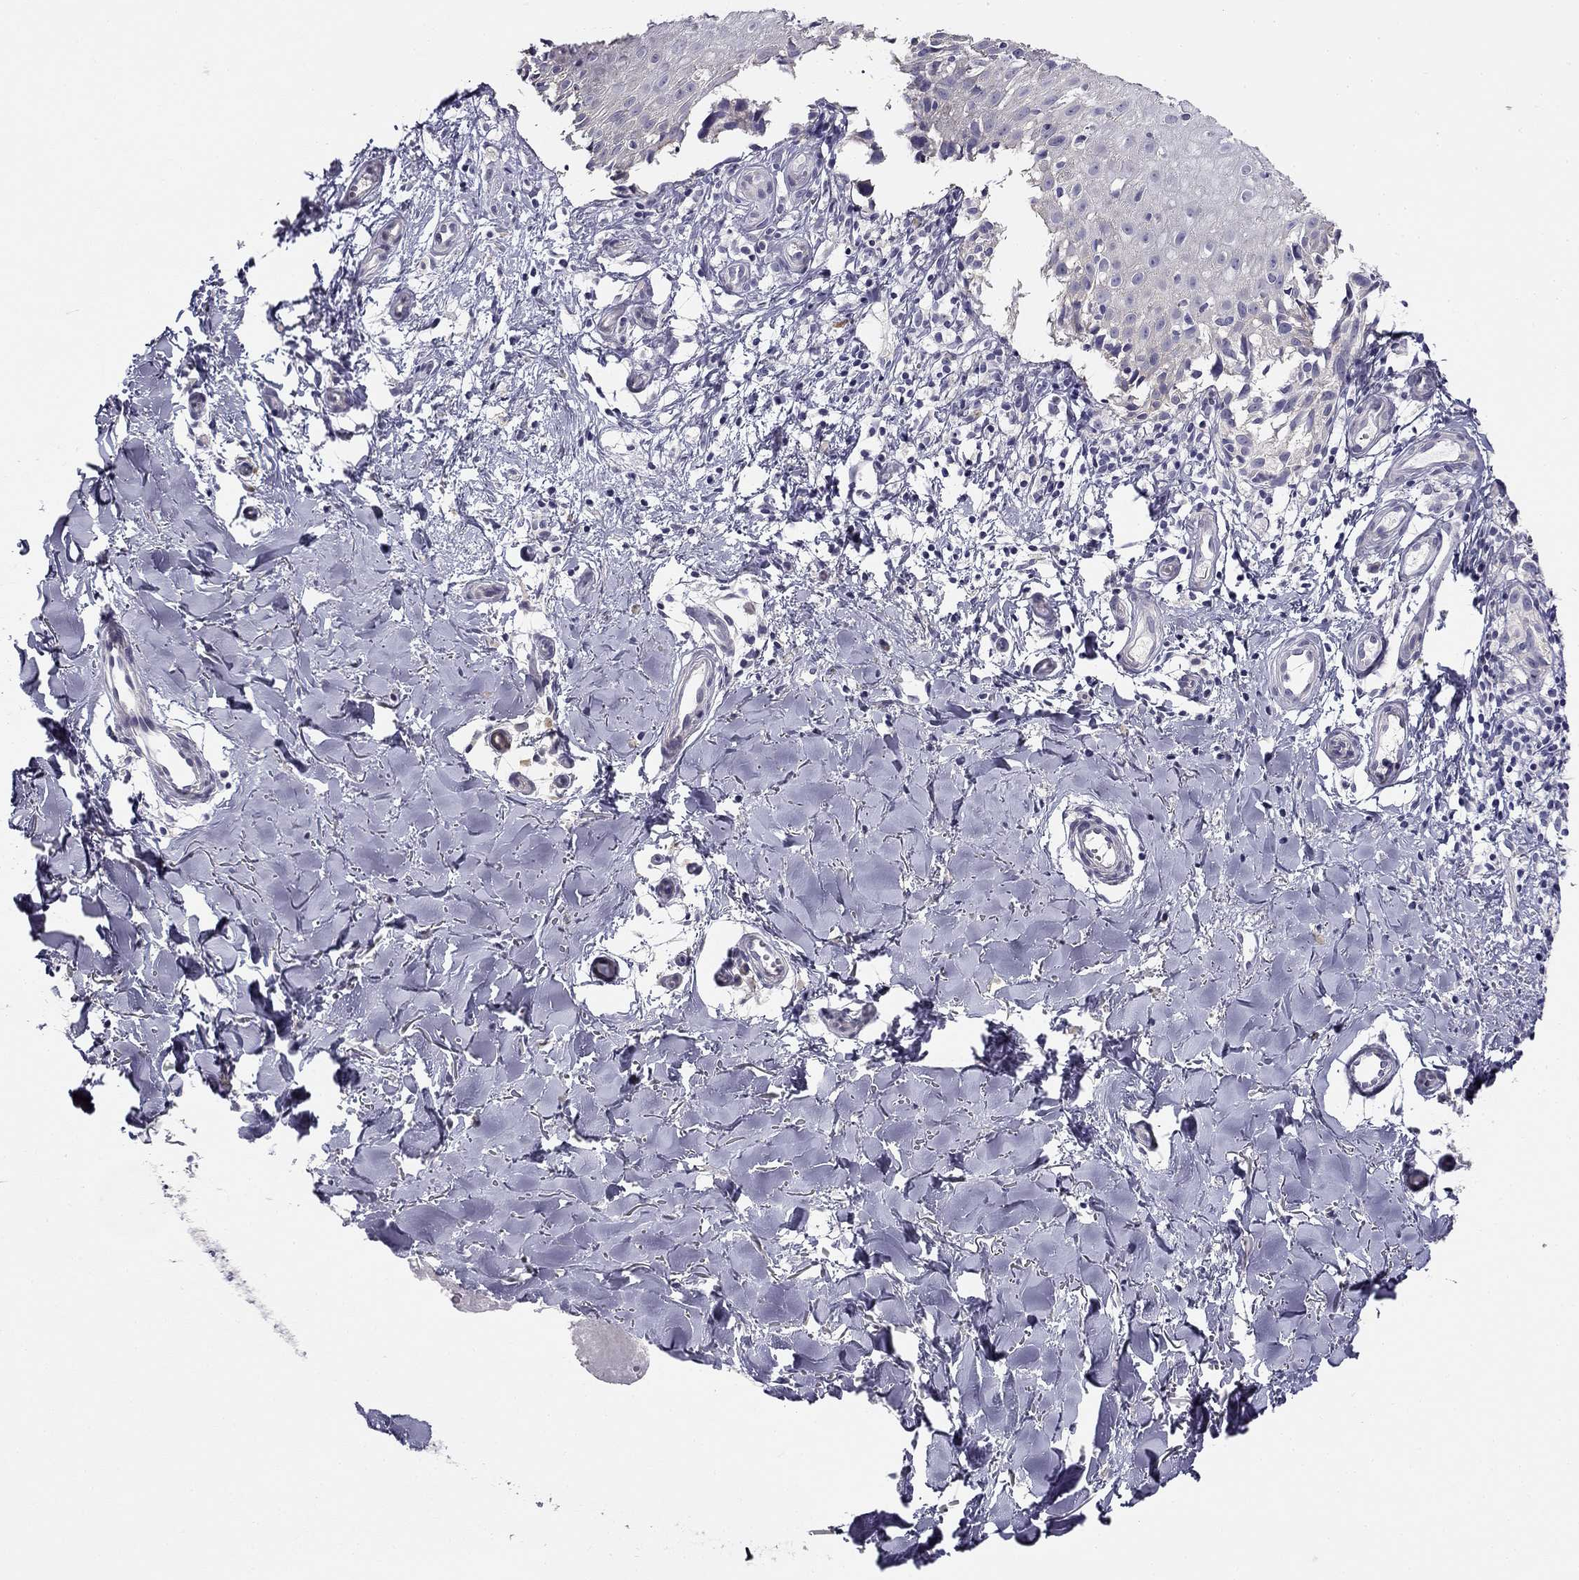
{"staining": {"intensity": "negative", "quantity": "none", "location": "none"}, "tissue": "melanoma", "cell_type": "Tumor cells", "image_type": "cancer", "snomed": [{"axis": "morphology", "description": "Malignant melanoma, NOS"}, {"axis": "topography", "description": "Skin"}], "caption": "Melanoma was stained to show a protein in brown. There is no significant positivity in tumor cells.", "gene": "CNR1", "patient": {"sex": "female", "age": 53}}